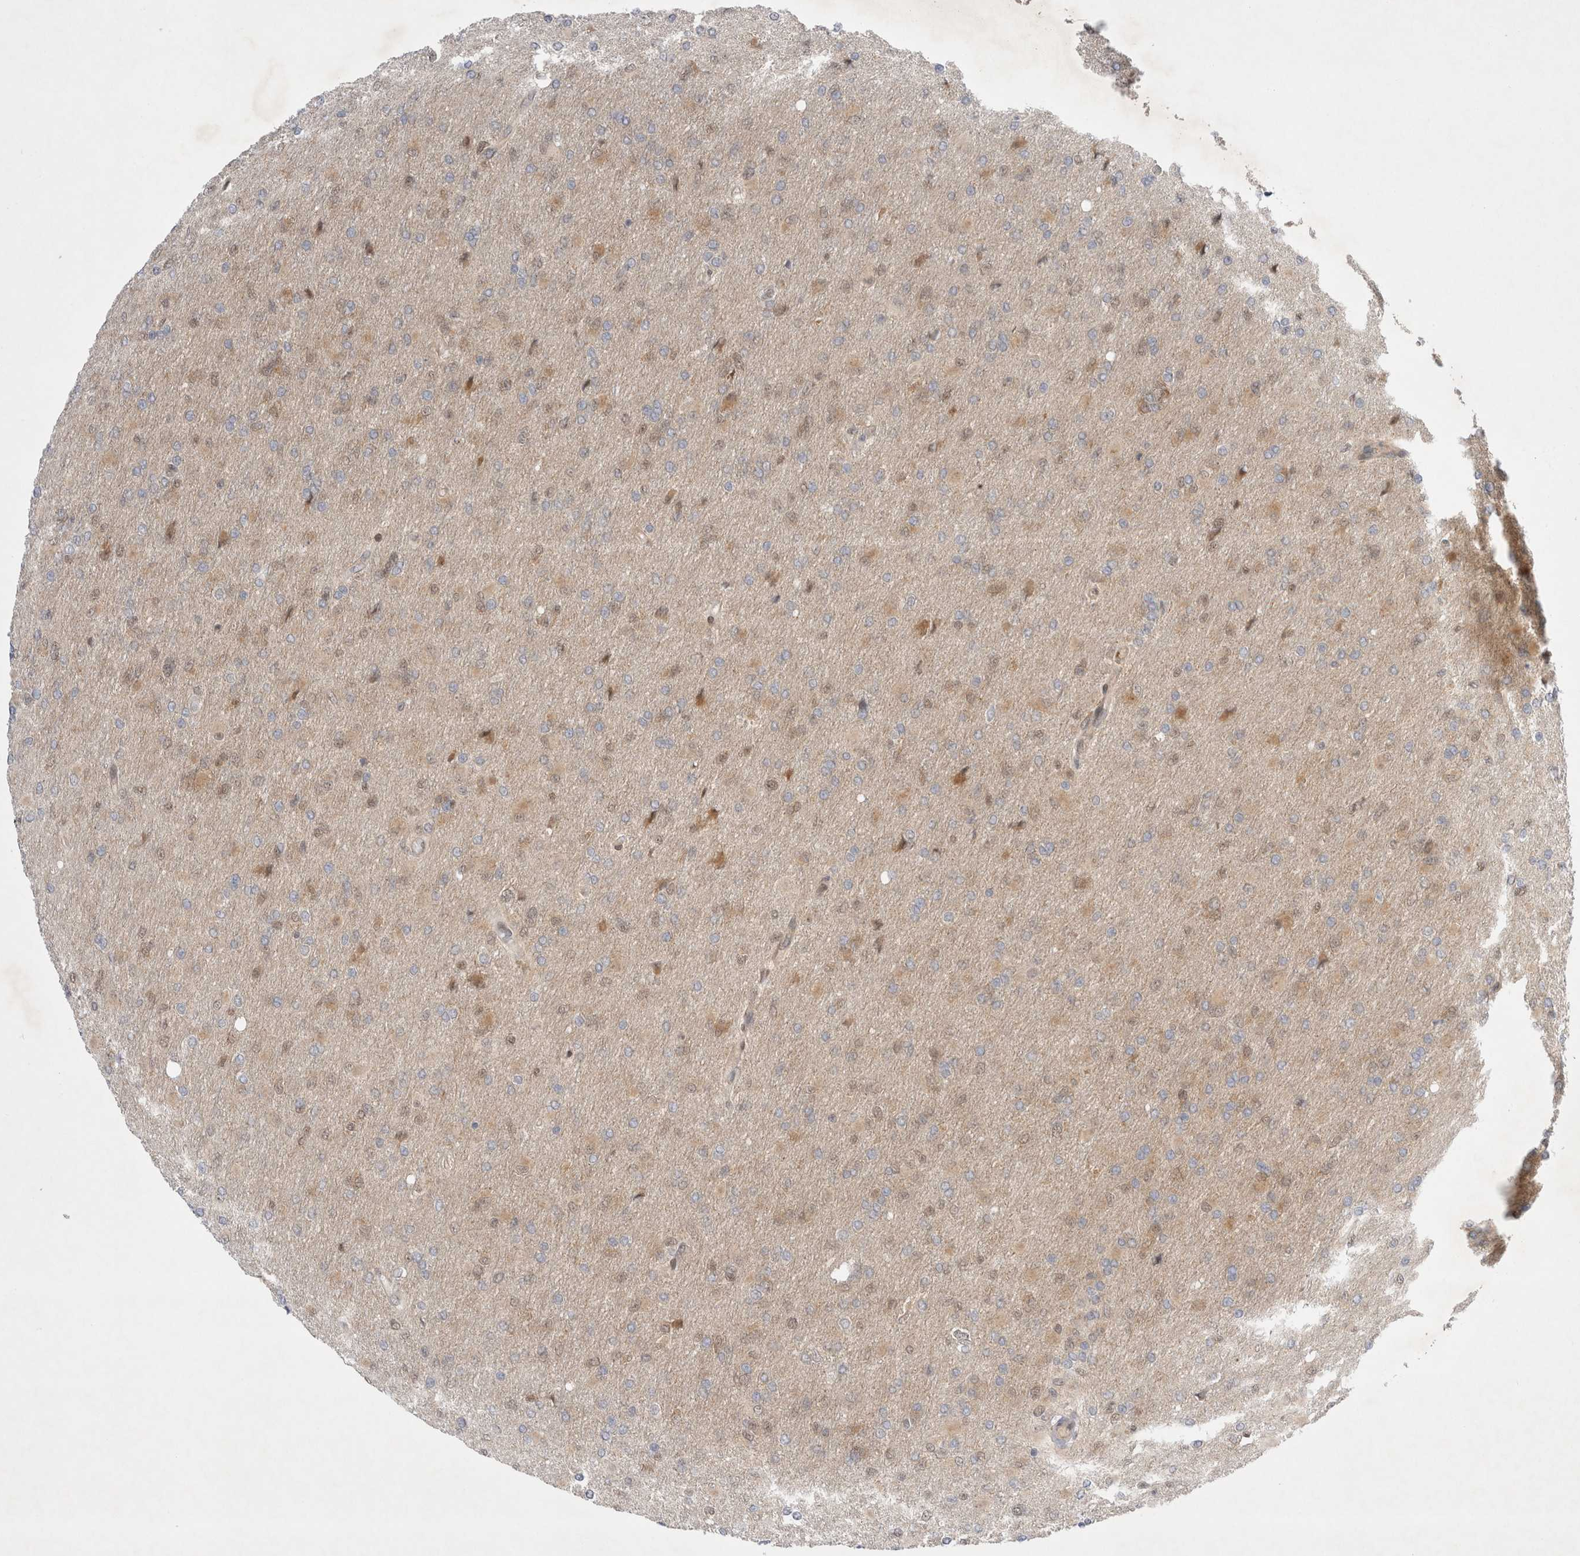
{"staining": {"intensity": "weak", "quantity": "25%-75%", "location": "cytoplasmic/membranous"}, "tissue": "glioma", "cell_type": "Tumor cells", "image_type": "cancer", "snomed": [{"axis": "morphology", "description": "Glioma, malignant, High grade"}, {"axis": "topography", "description": "Cerebral cortex"}], "caption": "Protein staining by immunohistochemistry (IHC) reveals weak cytoplasmic/membranous expression in about 25%-75% of tumor cells in high-grade glioma (malignant). (DAB (3,3'-diaminobenzidine) IHC with brightfield microscopy, high magnification).", "gene": "WIPF2", "patient": {"sex": "female", "age": 36}}